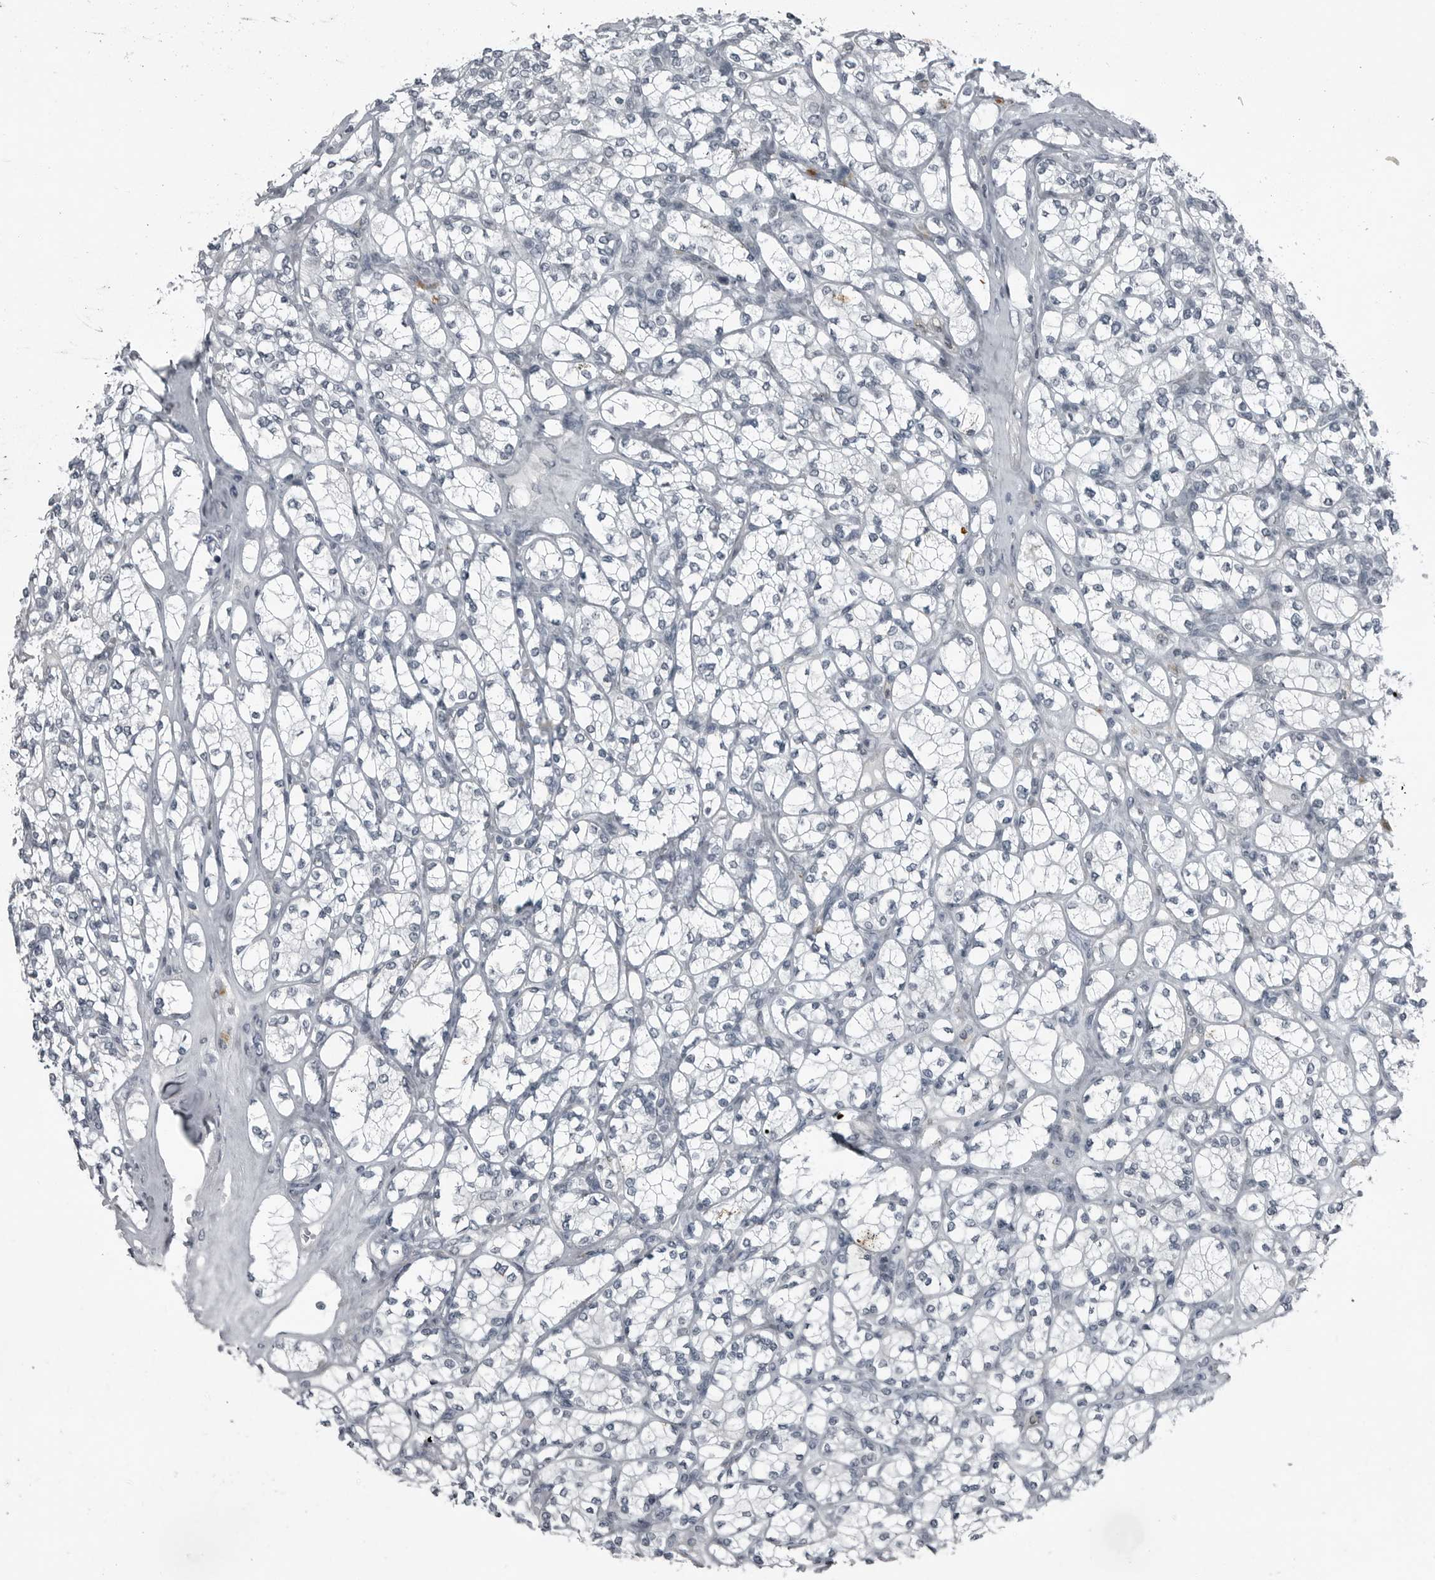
{"staining": {"intensity": "negative", "quantity": "none", "location": "none"}, "tissue": "renal cancer", "cell_type": "Tumor cells", "image_type": "cancer", "snomed": [{"axis": "morphology", "description": "Adenocarcinoma, NOS"}, {"axis": "topography", "description": "Kidney"}], "caption": "Photomicrograph shows no protein positivity in tumor cells of renal cancer tissue.", "gene": "GAK", "patient": {"sex": "male", "age": 77}}